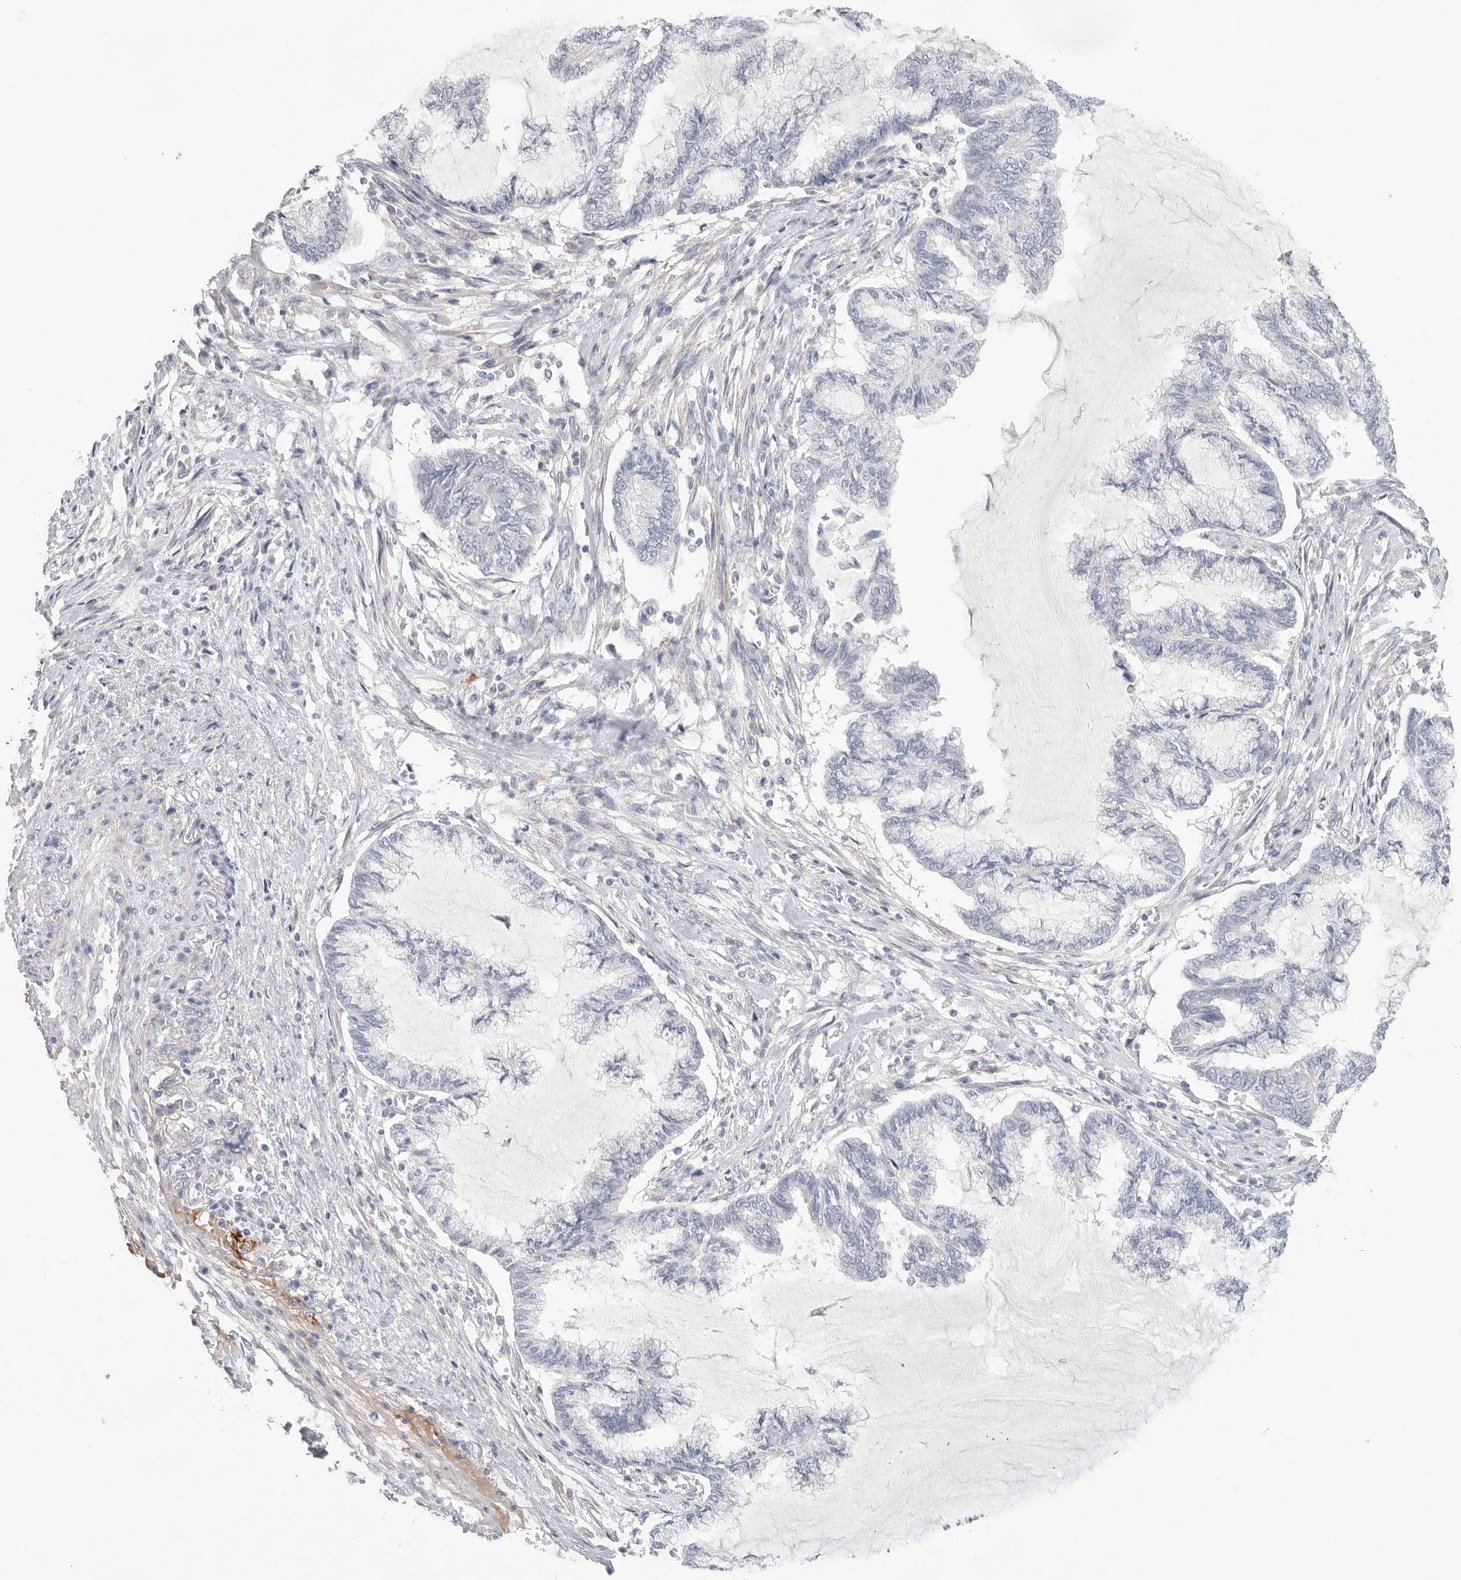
{"staining": {"intensity": "negative", "quantity": "none", "location": "none"}, "tissue": "endometrial cancer", "cell_type": "Tumor cells", "image_type": "cancer", "snomed": [{"axis": "morphology", "description": "Adenocarcinoma, NOS"}, {"axis": "topography", "description": "Endometrium"}], "caption": "Tumor cells show no significant staining in endometrial cancer (adenocarcinoma).", "gene": "FBN2", "patient": {"sex": "female", "age": 86}}